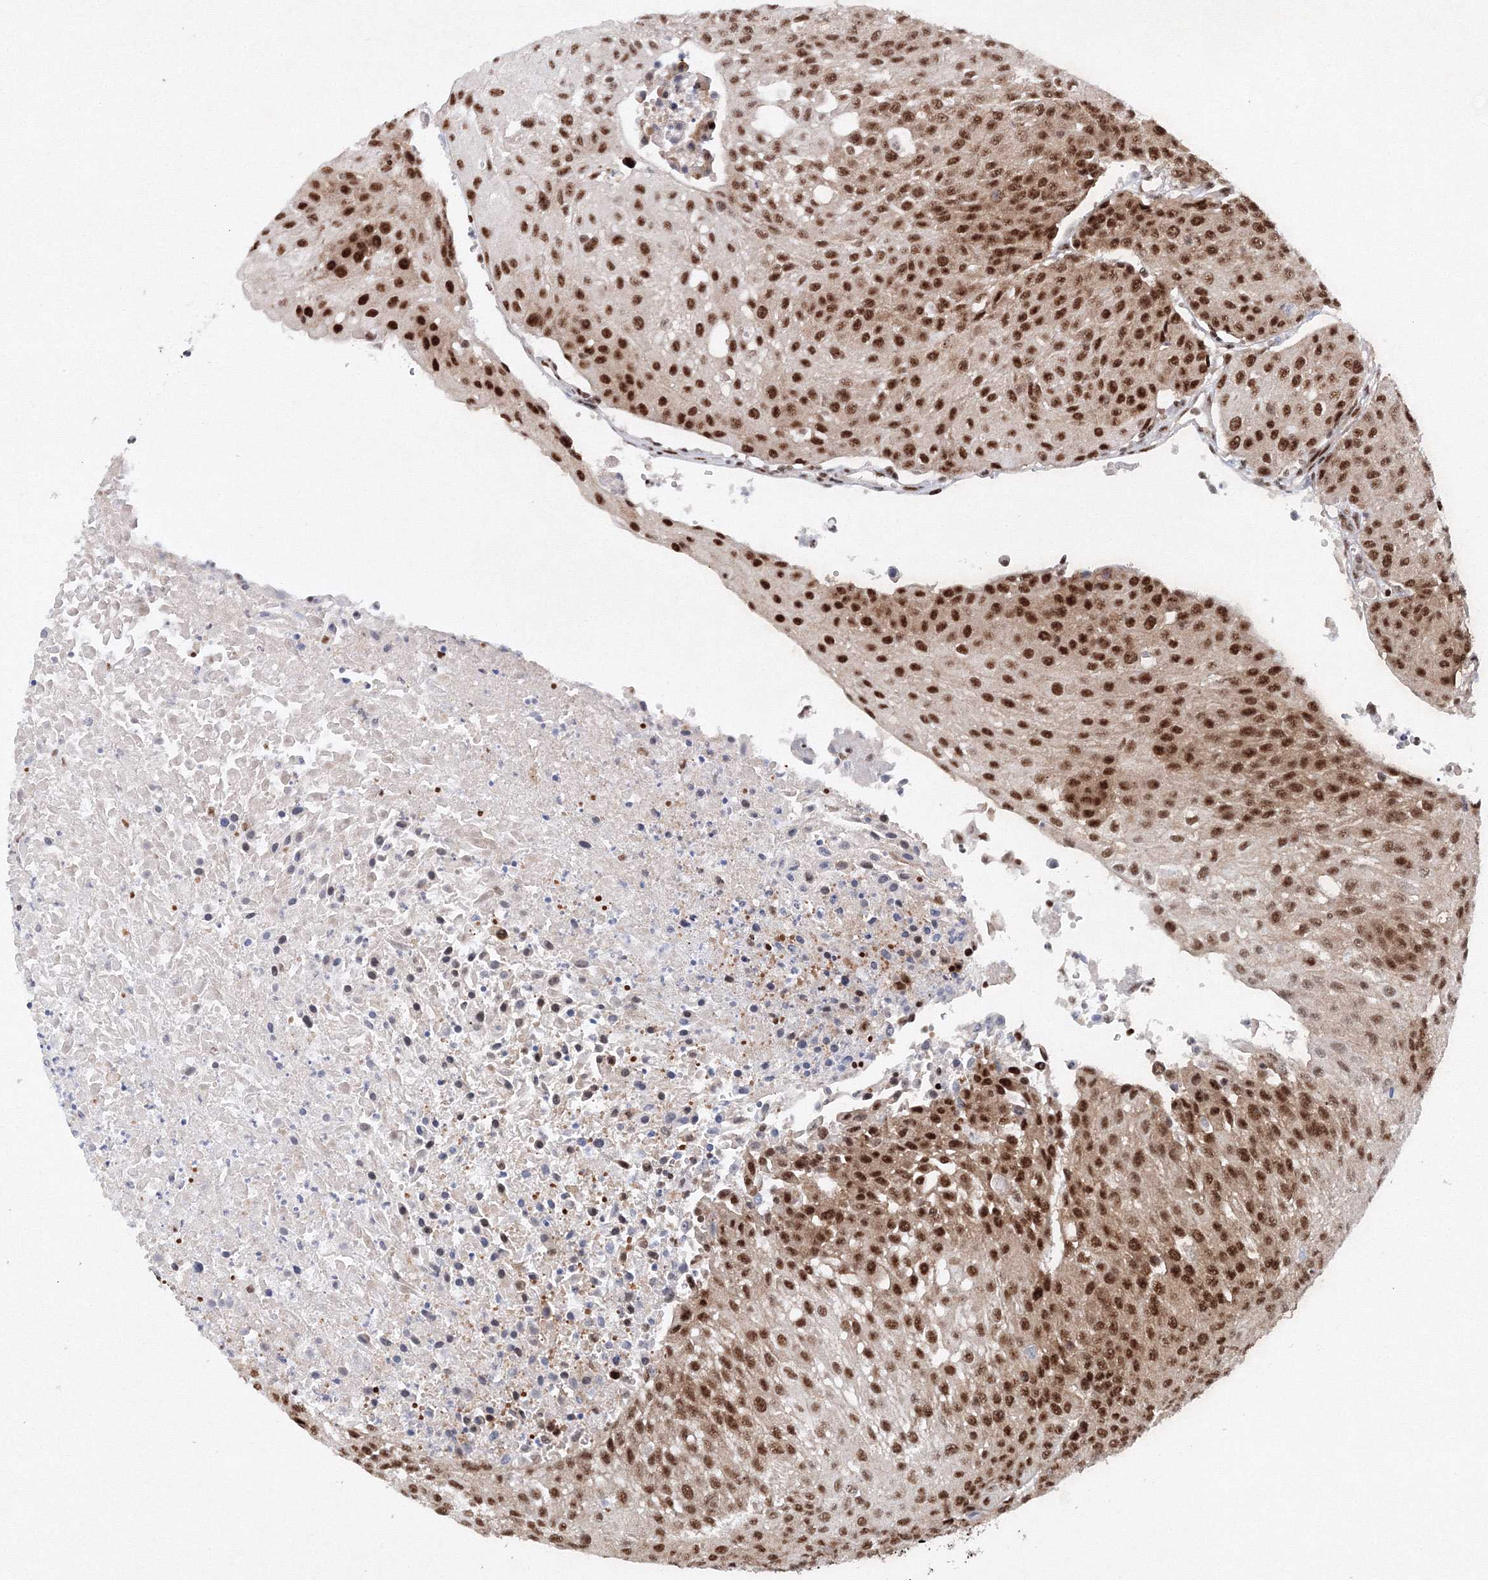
{"staining": {"intensity": "strong", "quantity": ">75%", "location": "nuclear"}, "tissue": "urothelial cancer", "cell_type": "Tumor cells", "image_type": "cancer", "snomed": [{"axis": "morphology", "description": "Urothelial carcinoma, High grade"}, {"axis": "topography", "description": "Urinary bladder"}], "caption": "Urothelial carcinoma (high-grade) stained with a protein marker shows strong staining in tumor cells.", "gene": "SNRPC", "patient": {"sex": "female", "age": 85}}